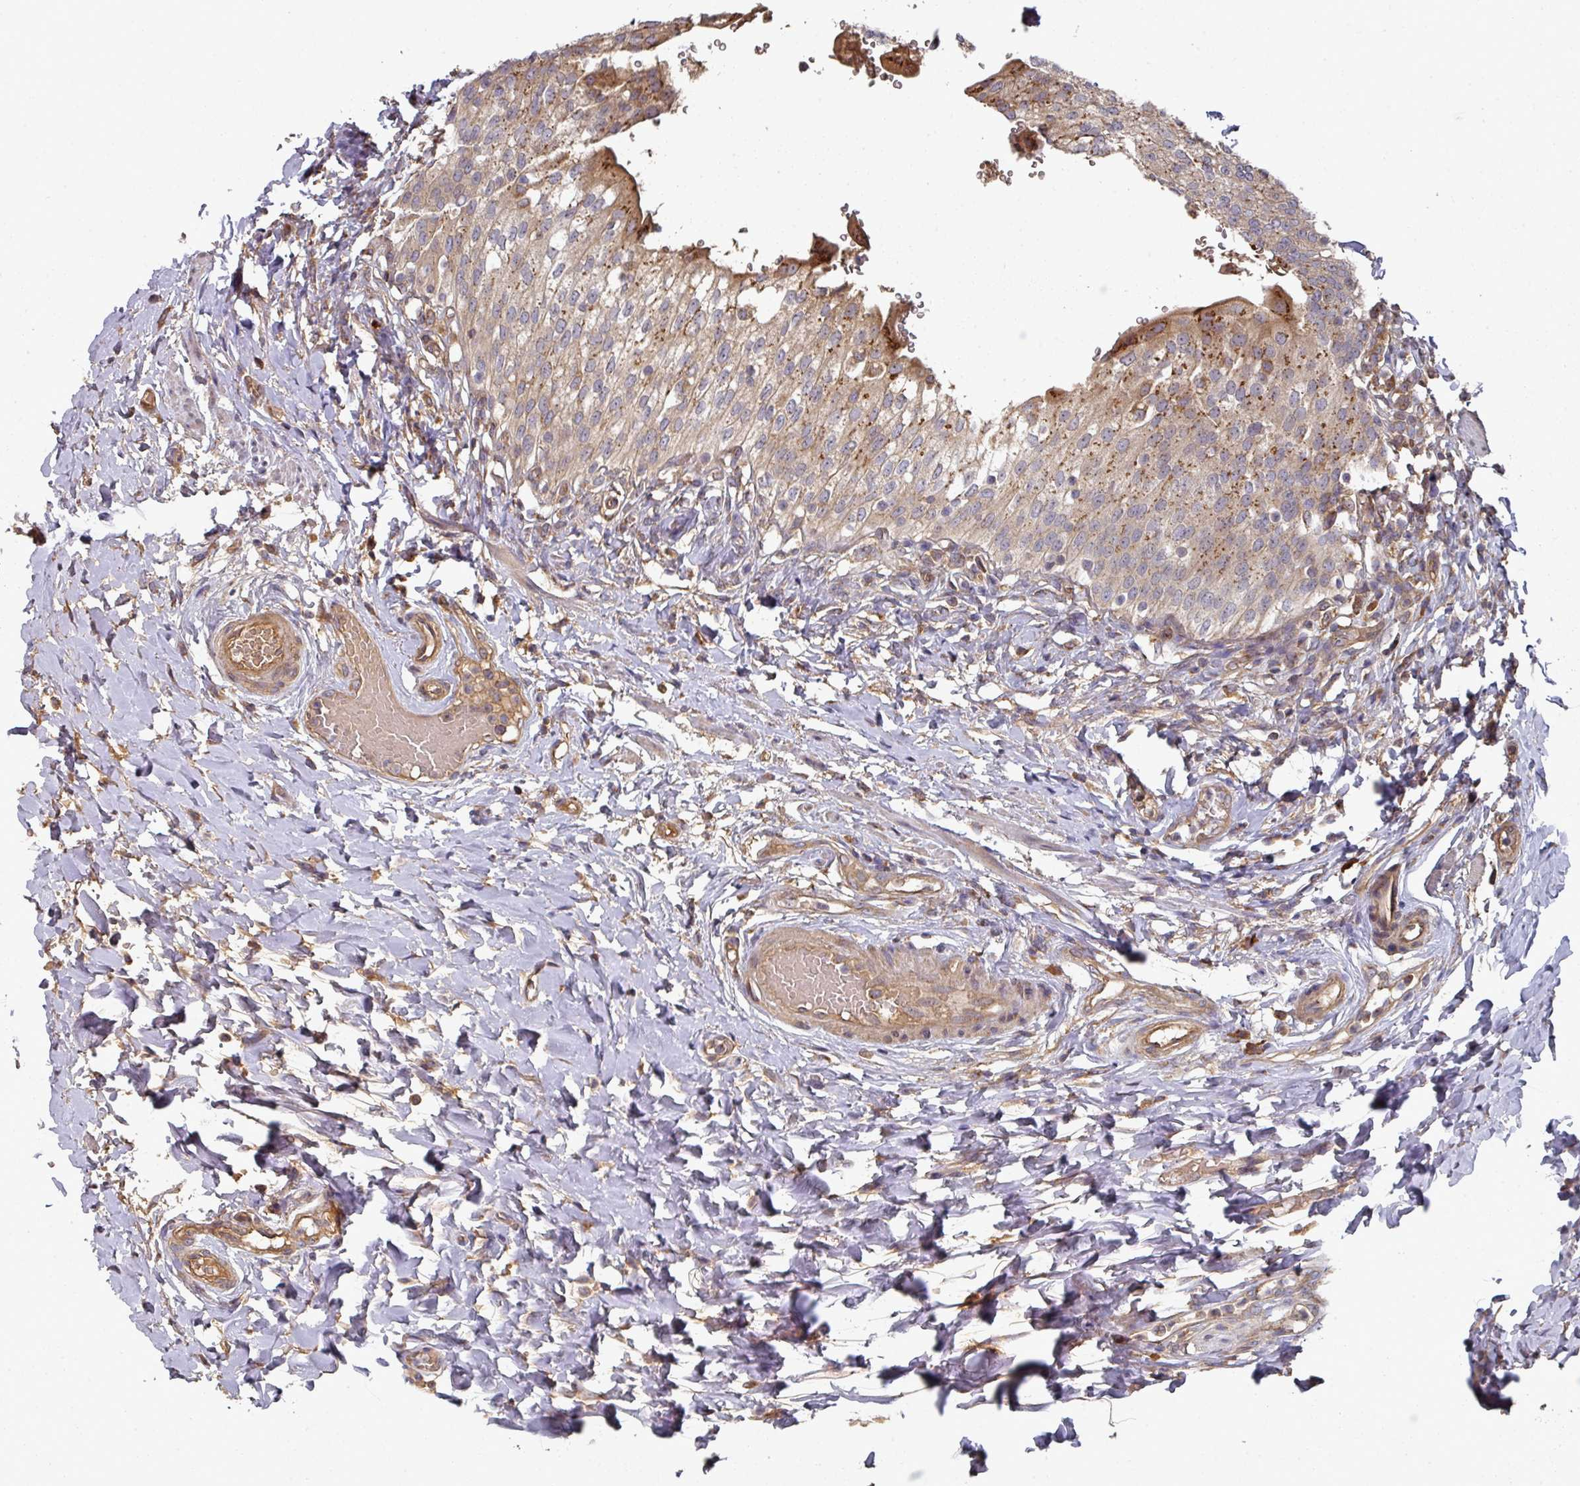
{"staining": {"intensity": "moderate", "quantity": ">75%", "location": "cytoplasmic/membranous"}, "tissue": "urinary bladder", "cell_type": "Urothelial cells", "image_type": "normal", "snomed": [{"axis": "morphology", "description": "Normal tissue, NOS"}, {"axis": "morphology", "description": "Inflammation, NOS"}, {"axis": "topography", "description": "Urinary bladder"}], "caption": "Moderate cytoplasmic/membranous positivity is identified in about >75% of urothelial cells in normal urinary bladder.", "gene": "EDEM2", "patient": {"sex": "male", "age": 64}}